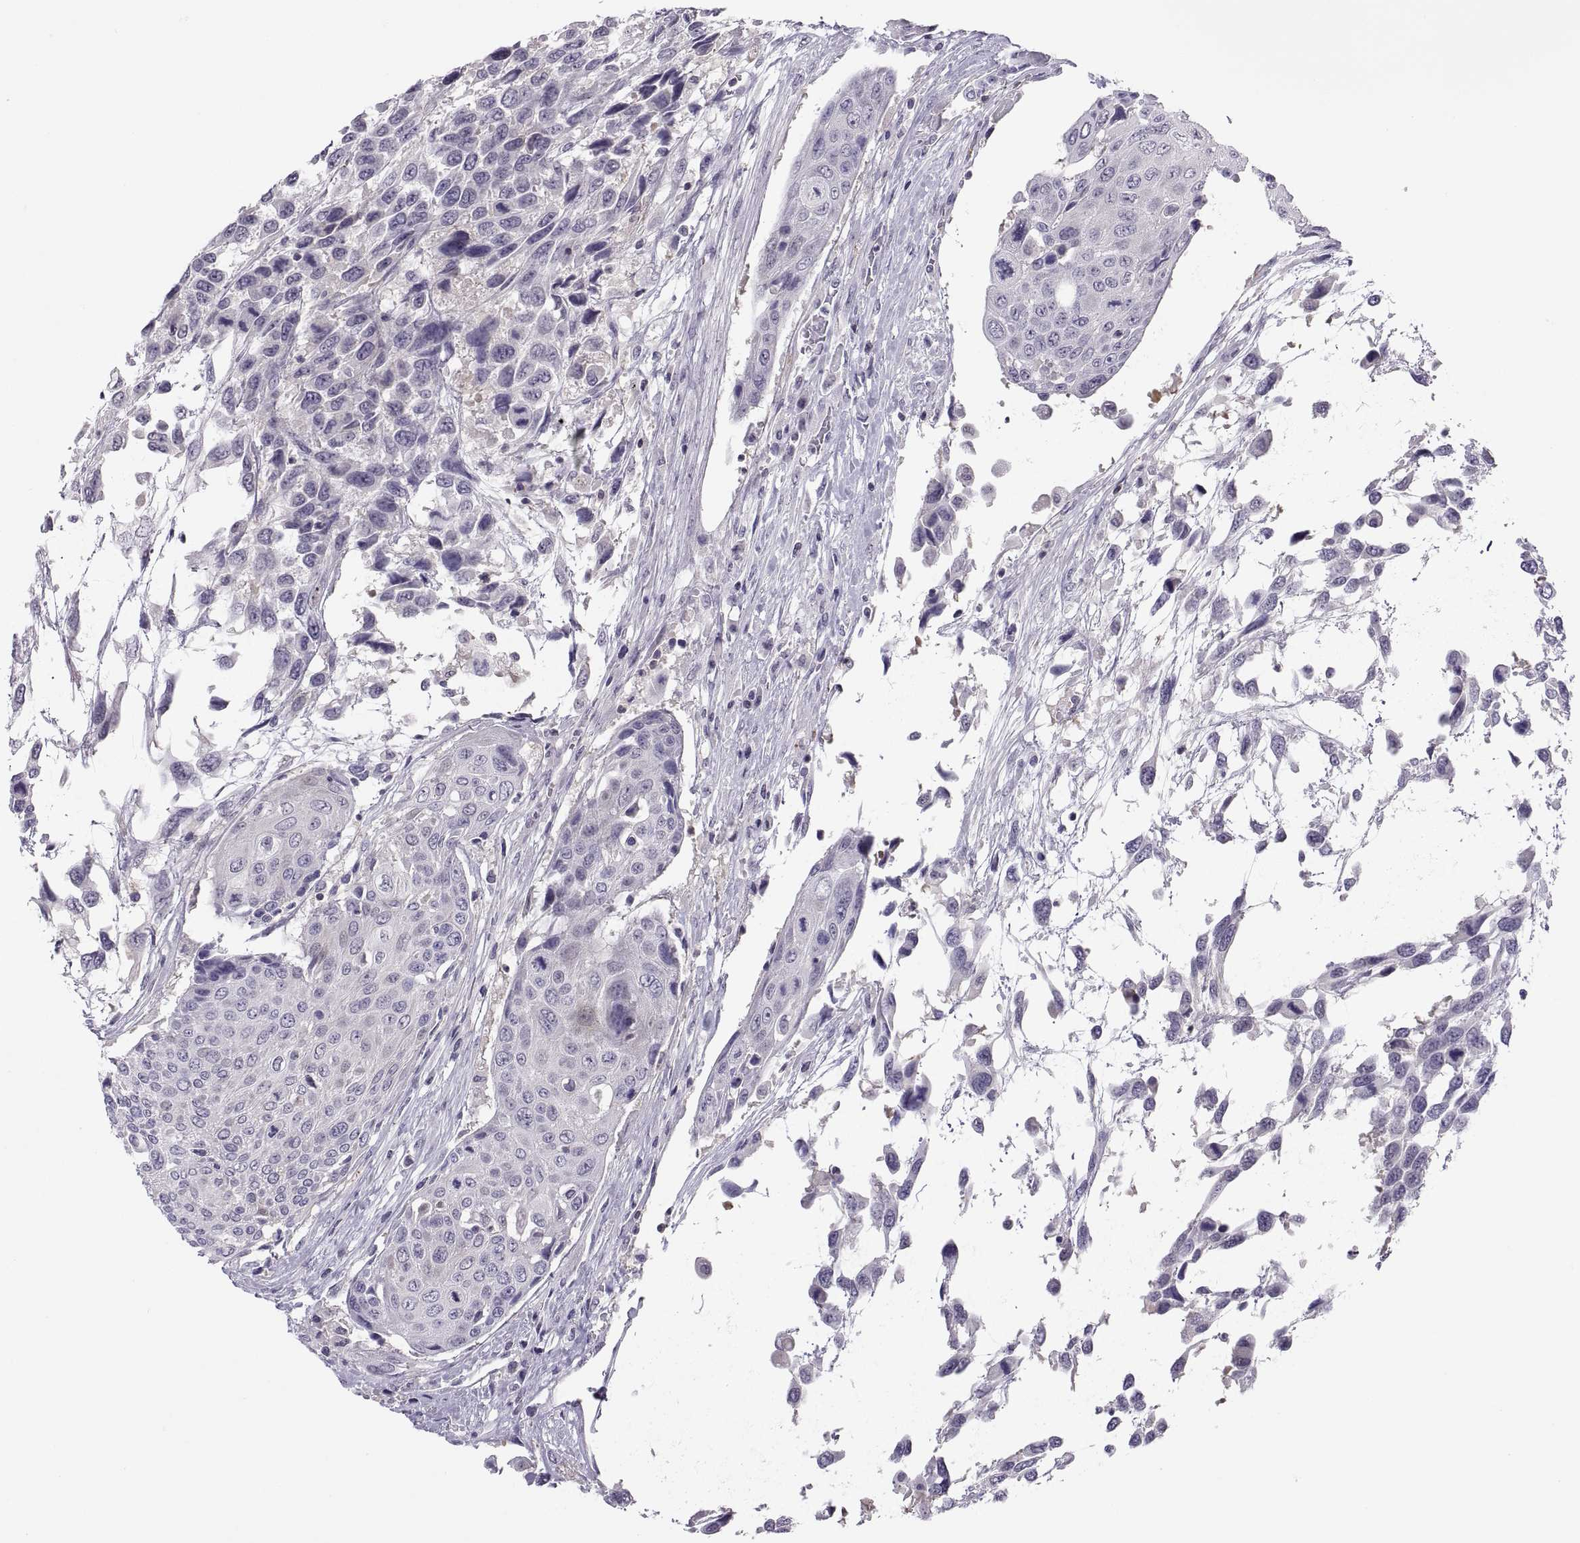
{"staining": {"intensity": "negative", "quantity": "none", "location": "none"}, "tissue": "urothelial cancer", "cell_type": "Tumor cells", "image_type": "cancer", "snomed": [{"axis": "morphology", "description": "Urothelial carcinoma, High grade"}, {"axis": "topography", "description": "Urinary bladder"}], "caption": "The micrograph displays no significant expression in tumor cells of urothelial cancer.", "gene": "TTC21A", "patient": {"sex": "female", "age": 70}}